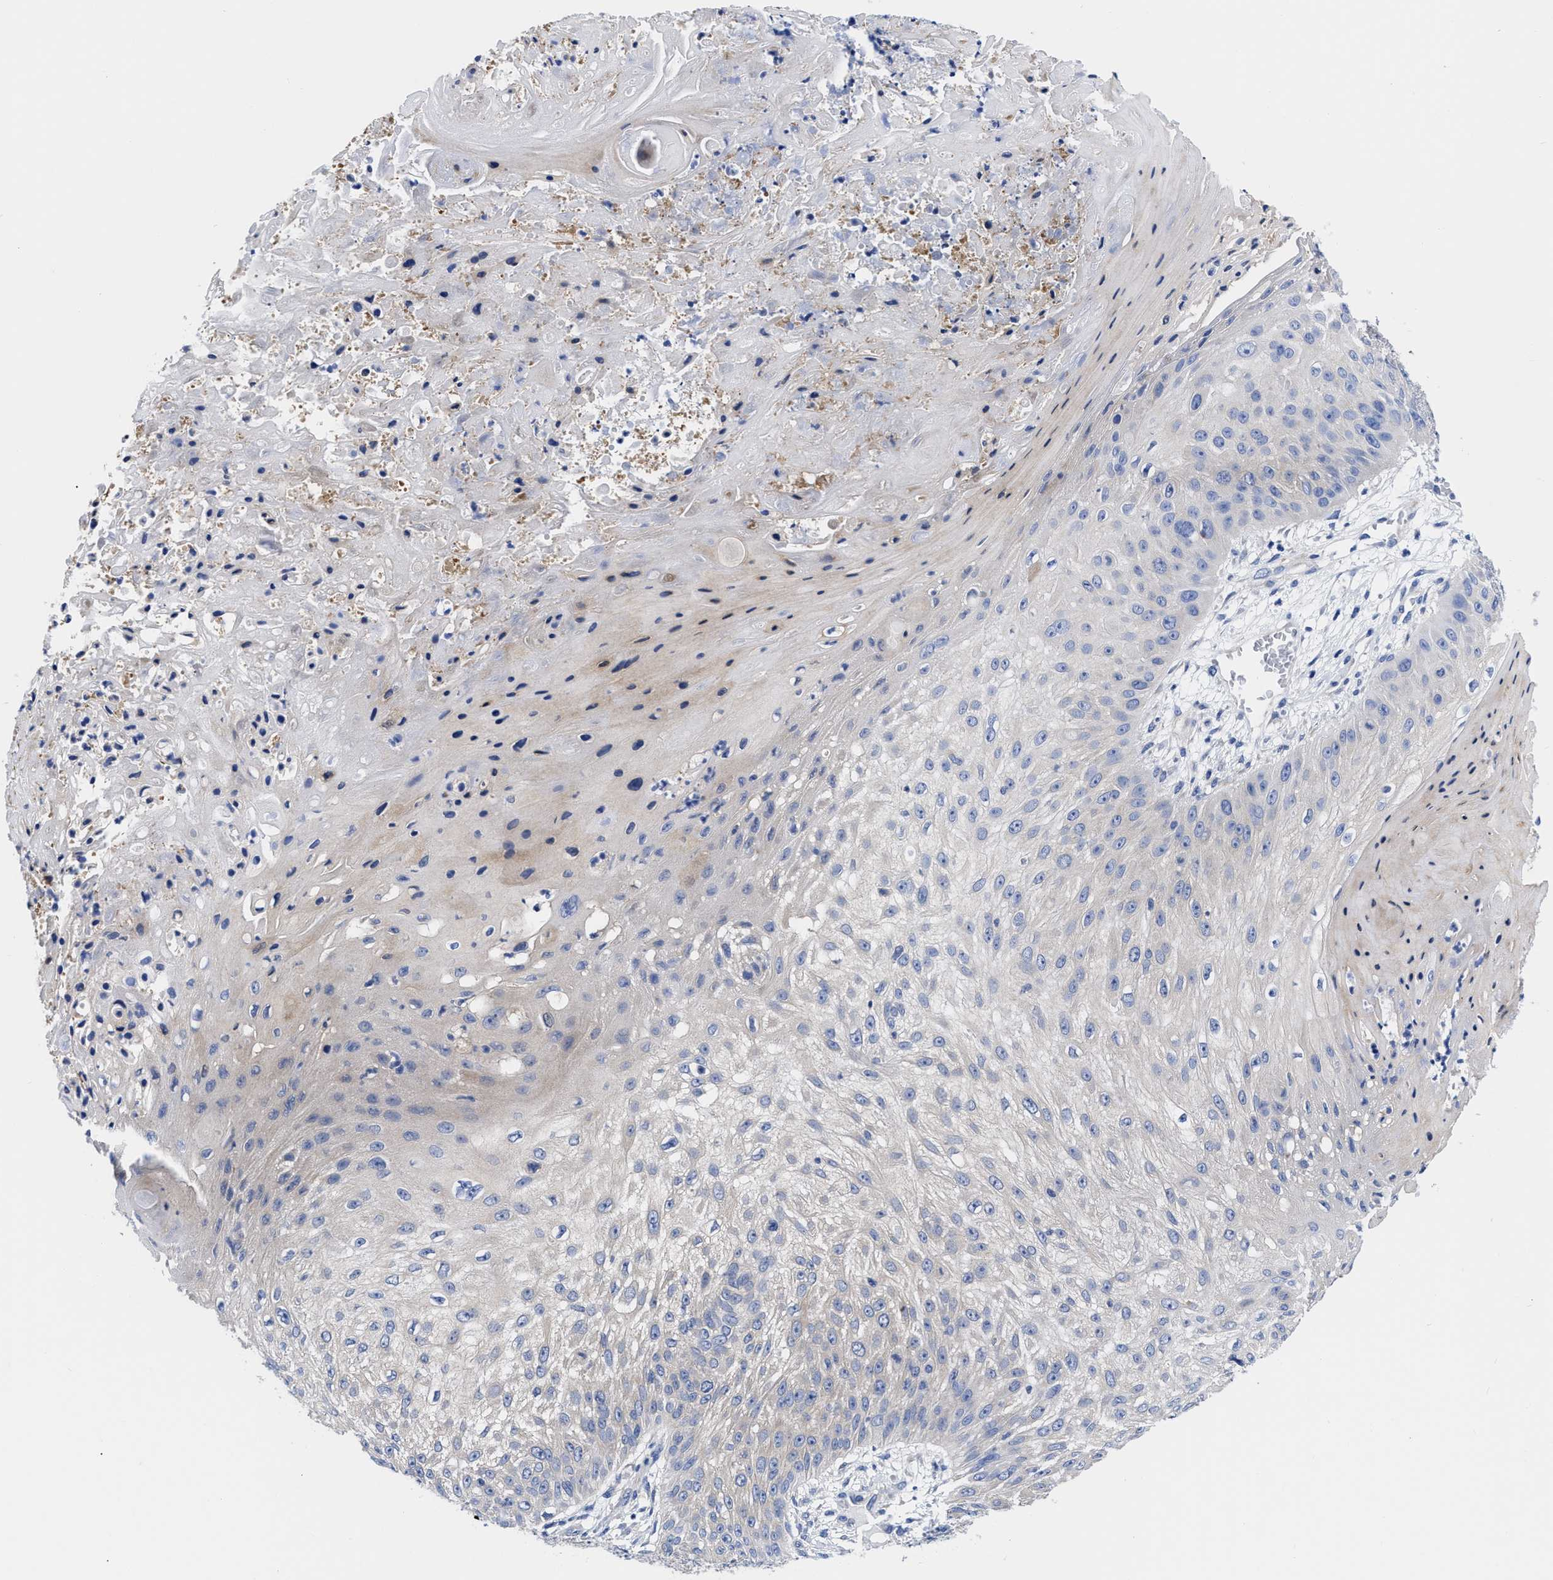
{"staining": {"intensity": "negative", "quantity": "none", "location": "none"}, "tissue": "skin cancer", "cell_type": "Tumor cells", "image_type": "cancer", "snomed": [{"axis": "morphology", "description": "Squamous cell carcinoma, NOS"}, {"axis": "topography", "description": "Skin"}], "caption": "Protein analysis of skin cancer (squamous cell carcinoma) demonstrates no significant expression in tumor cells.", "gene": "RBKS", "patient": {"sex": "female", "age": 80}}